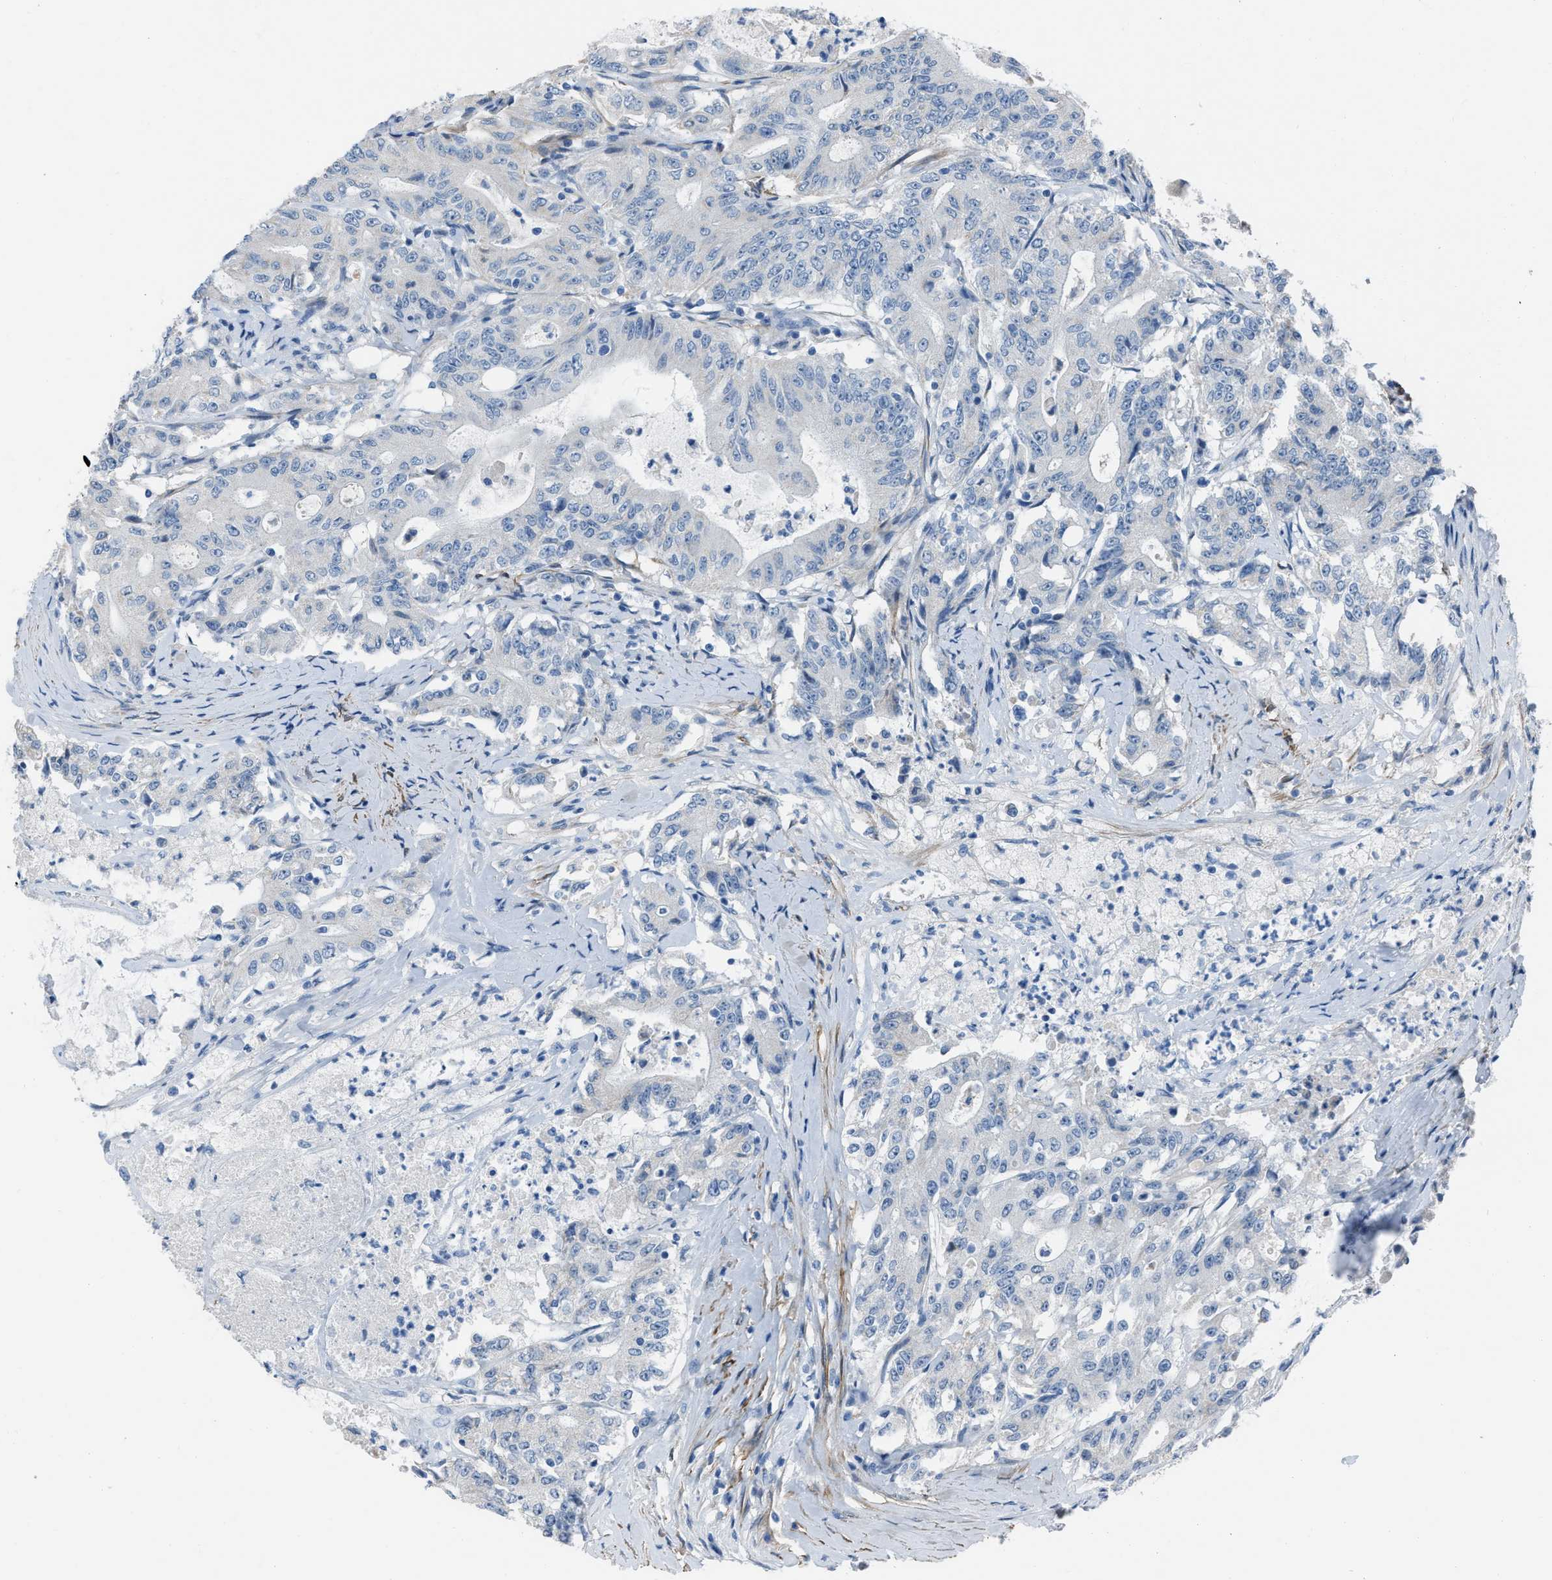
{"staining": {"intensity": "negative", "quantity": "none", "location": "none"}, "tissue": "colorectal cancer", "cell_type": "Tumor cells", "image_type": "cancer", "snomed": [{"axis": "morphology", "description": "Adenocarcinoma, NOS"}, {"axis": "topography", "description": "Colon"}], "caption": "DAB (3,3'-diaminobenzidine) immunohistochemical staining of adenocarcinoma (colorectal) exhibits no significant staining in tumor cells.", "gene": "SPATC1L", "patient": {"sex": "female", "age": 77}}